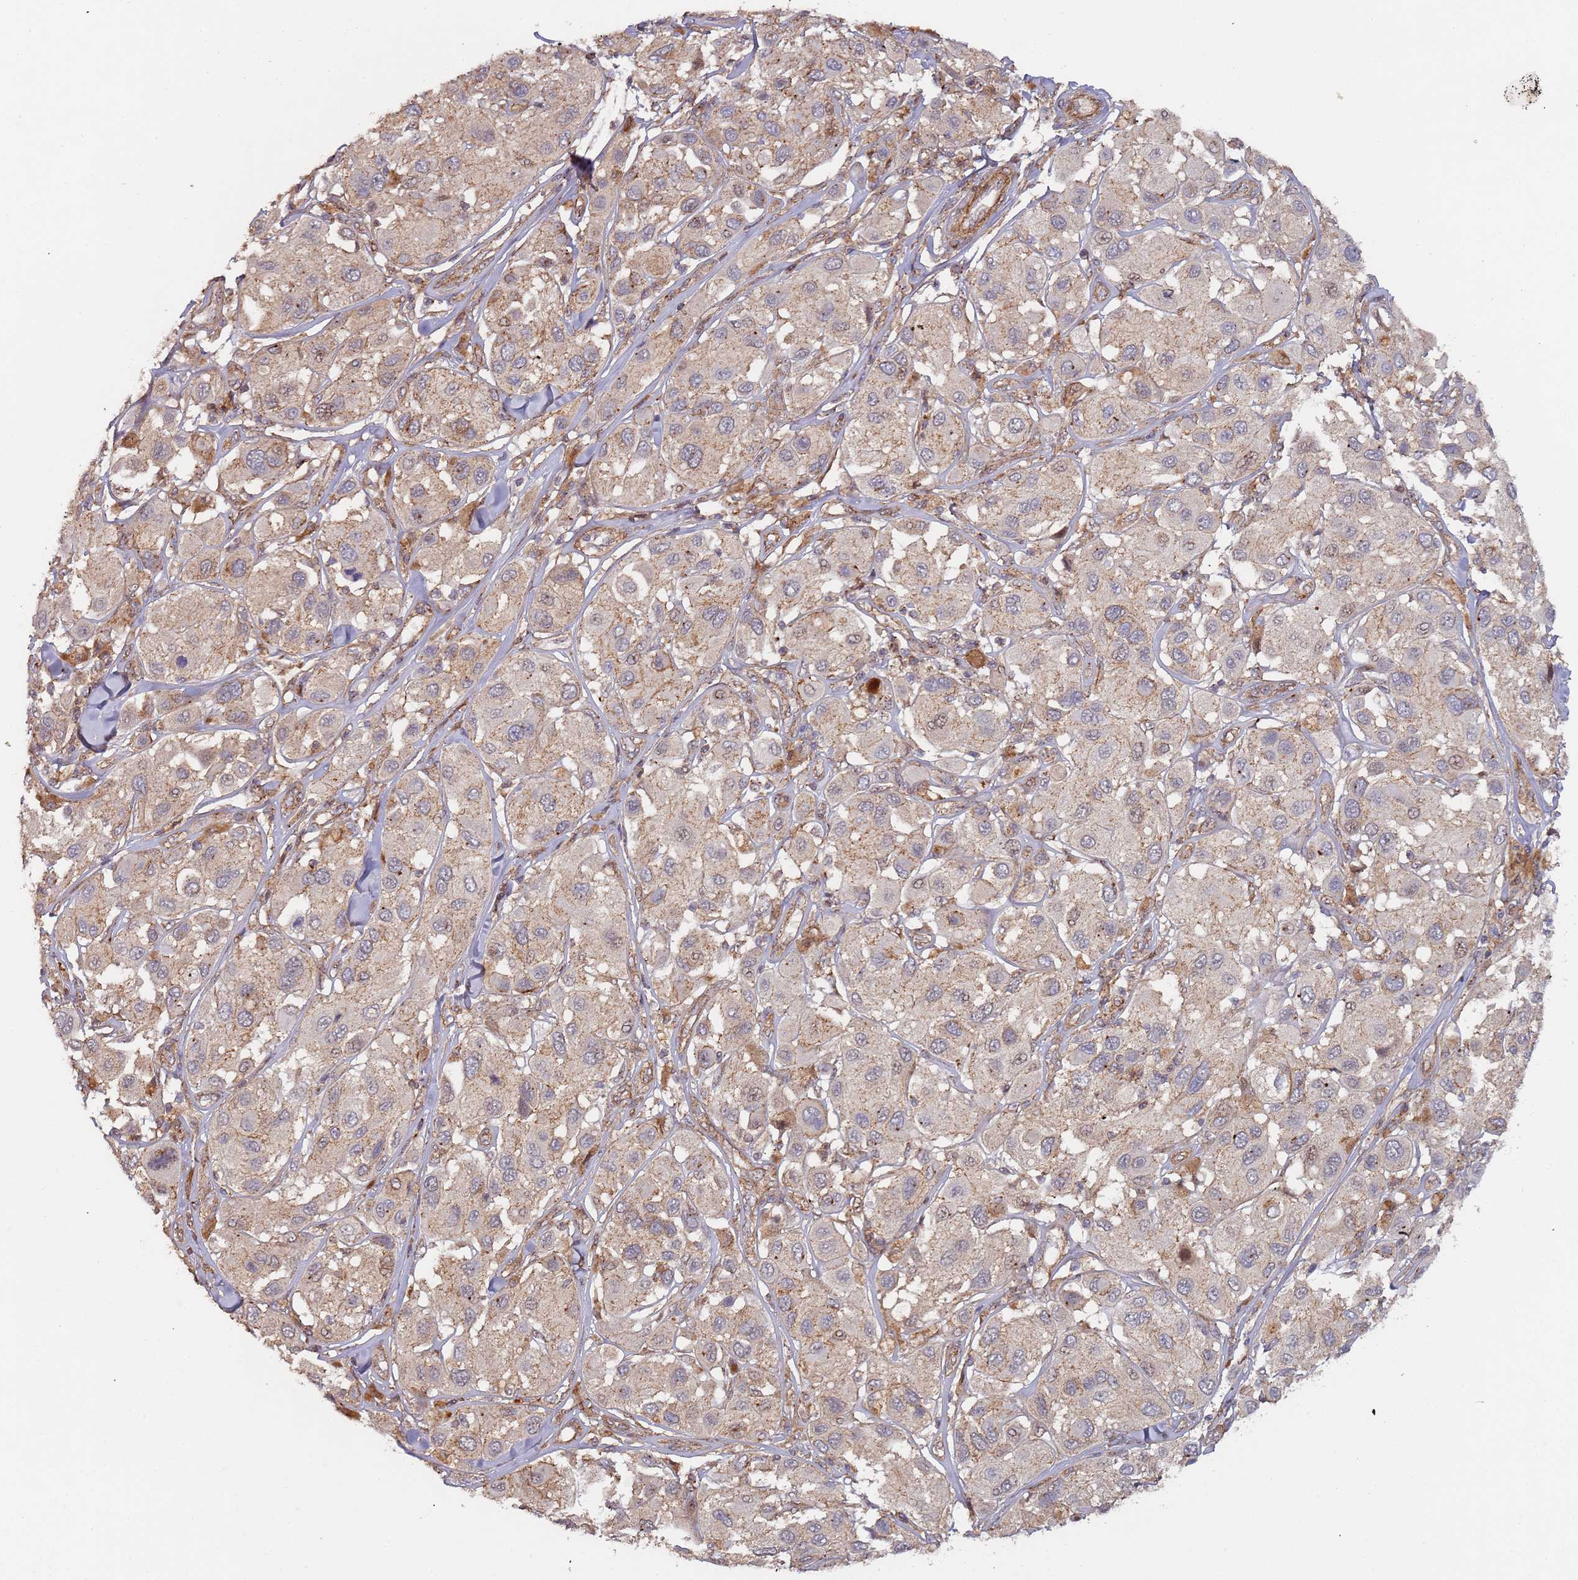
{"staining": {"intensity": "weak", "quantity": "25%-75%", "location": "cytoplasmic/membranous"}, "tissue": "melanoma", "cell_type": "Tumor cells", "image_type": "cancer", "snomed": [{"axis": "morphology", "description": "Malignant melanoma, Metastatic site"}, {"axis": "topography", "description": "Skin"}], "caption": "This is a micrograph of immunohistochemistry (IHC) staining of malignant melanoma (metastatic site), which shows weak staining in the cytoplasmic/membranous of tumor cells.", "gene": "KANSL1L", "patient": {"sex": "male", "age": 41}}